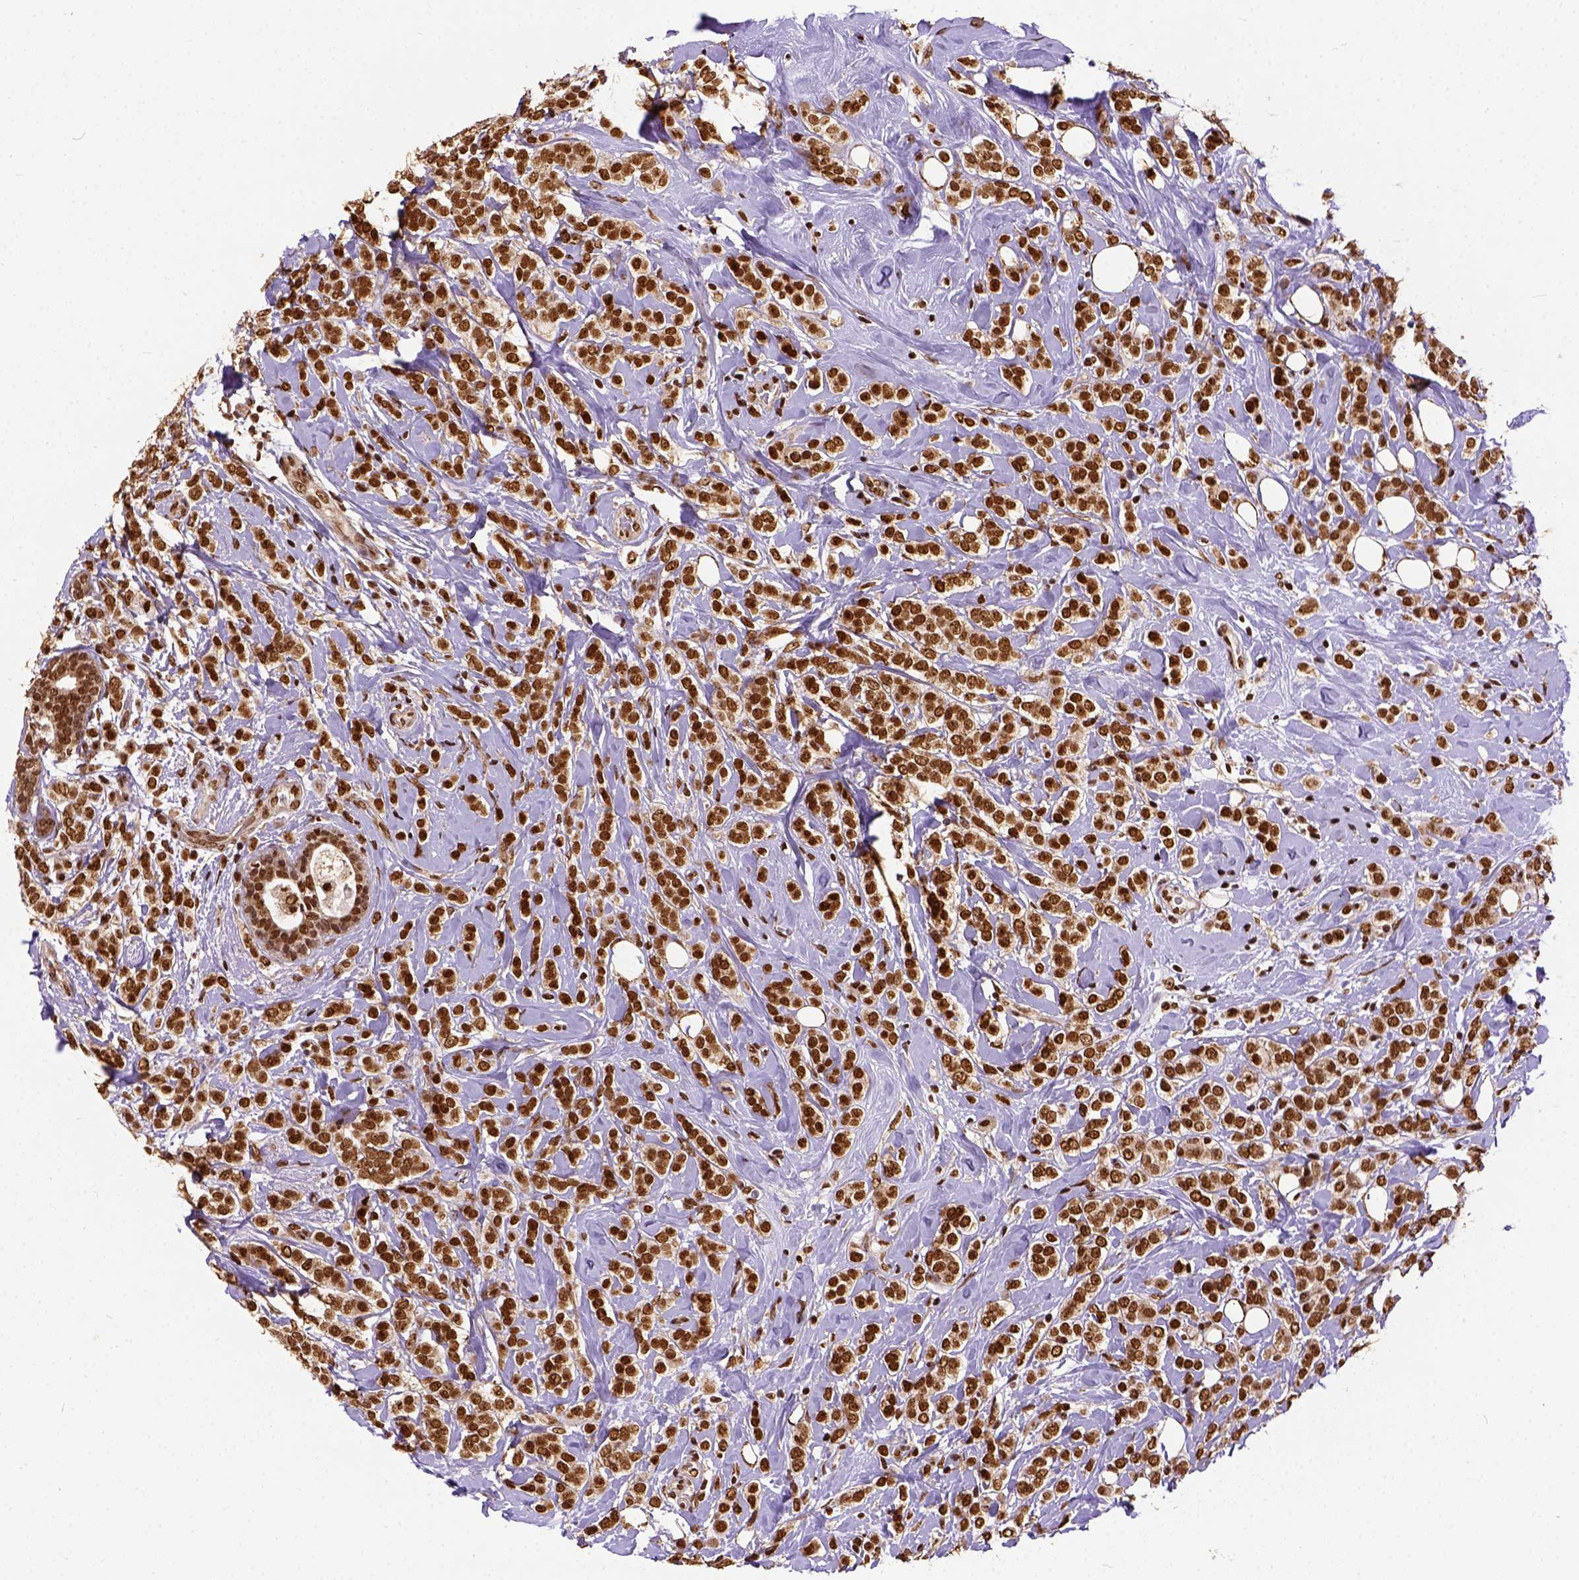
{"staining": {"intensity": "strong", "quantity": ">75%", "location": "nuclear"}, "tissue": "breast cancer", "cell_type": "Tumor cells", "image_type": "cancer", "snomed": [{"axis": "morphology", "description": "Lobular carcinoma"}, {"axis": "topography", "description": "Breast"}], "caption": "Protein expression analysis of human breast cancer (lobular carcinoma) reveals strong nuclear expression in about >75% of tumor cells.", "gene": "NACC1", "patient": {"sex": "female", "age": 49}}